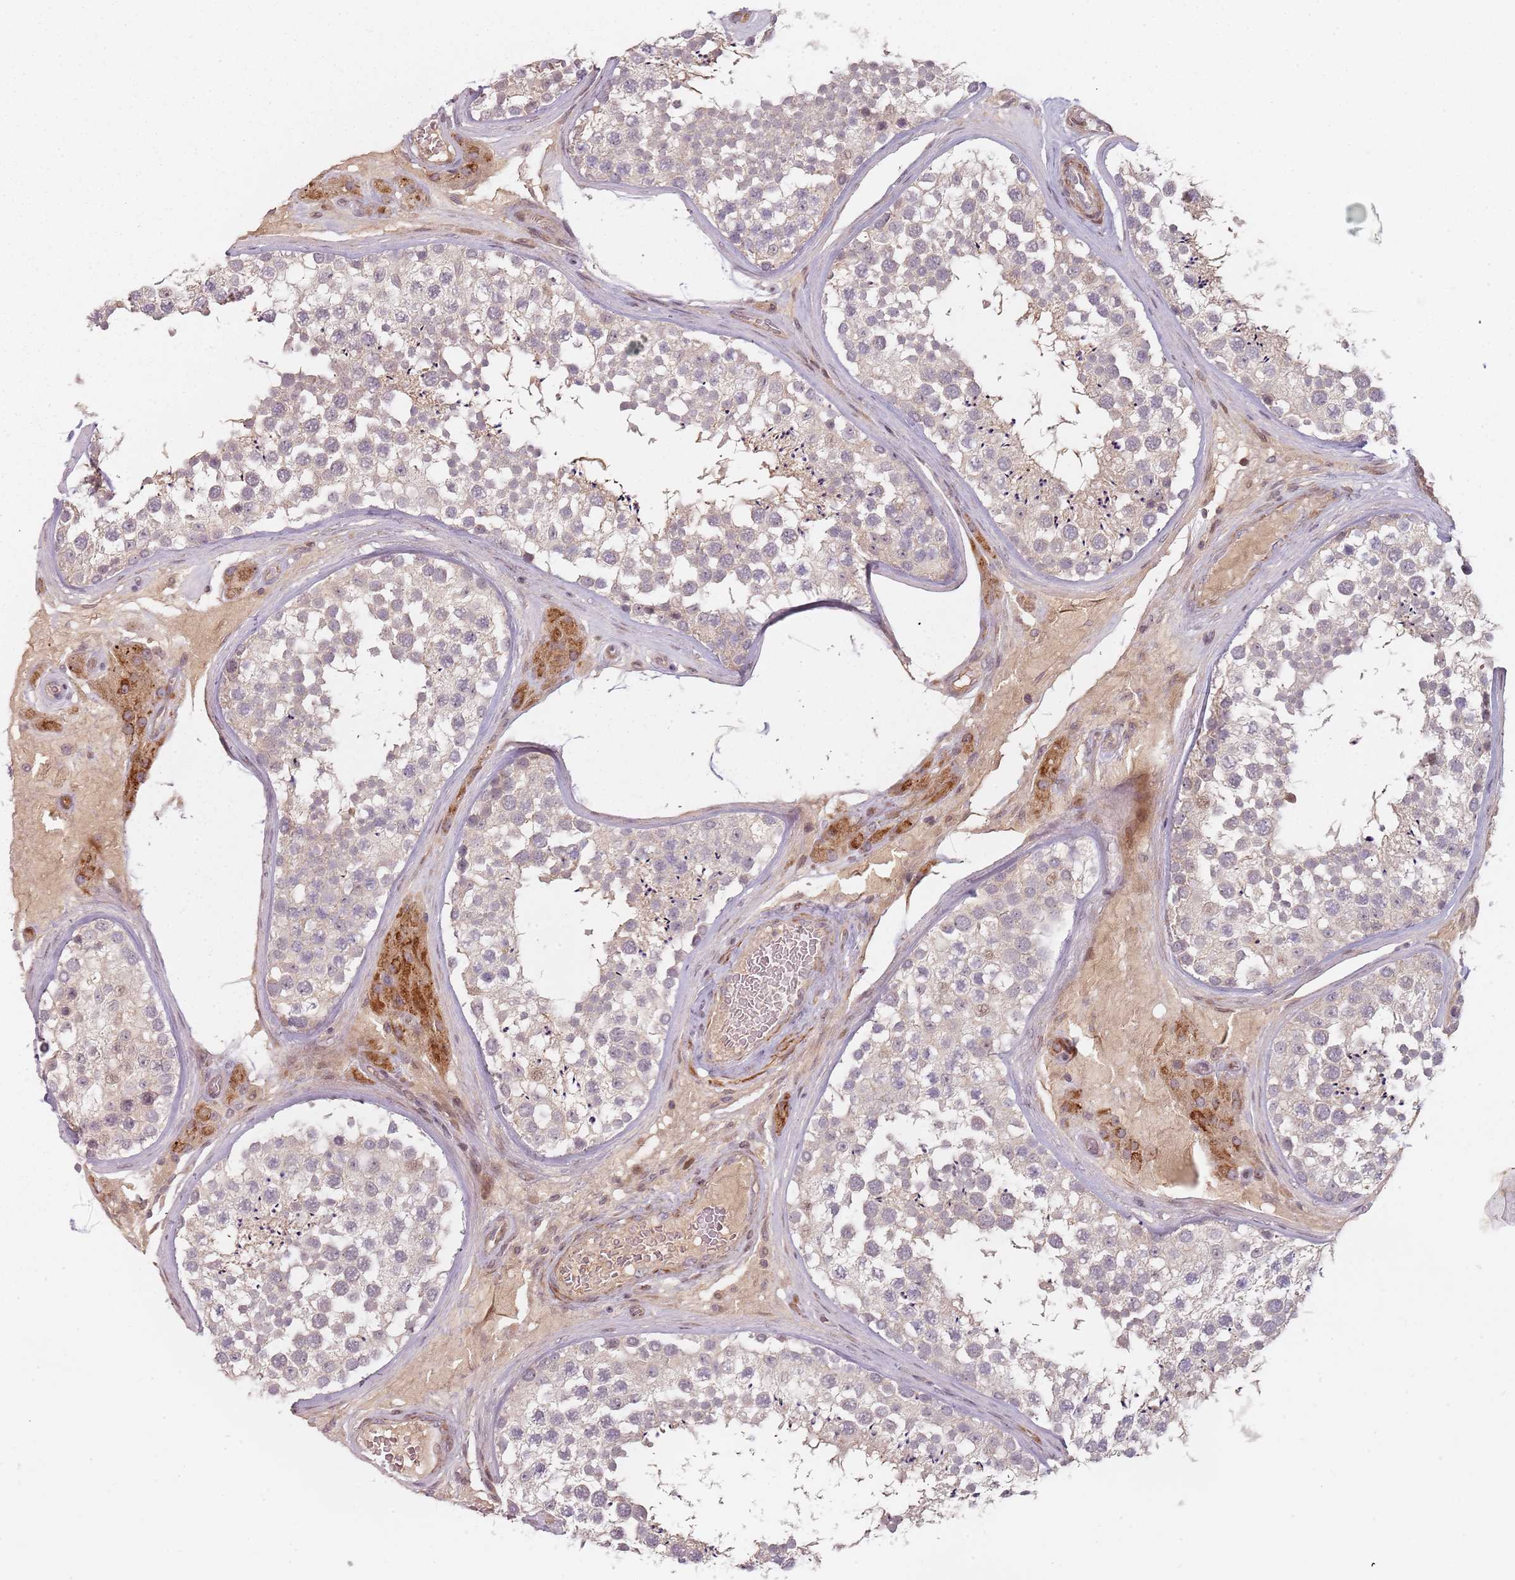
{"staining": {"intensity": "negative", "quantity": "none", "location": "none"}, "tissue": "testis", "cell_type": "Cells in seminiferous ducts", "image_type": "normal", "snomed": [{"axis": "morphology", "description": "Normal tissue, NOS"}, {"axis": "topography", "description": "Testis"}], "caption": "Cells in seminiferous ducts are negative for protein expression in normal human testis. The staining was performed using DAB to visualize the protein expression in brown, while the nuclei were stained in blue with hematoxylin (Magnification: 20x).", "gene": "RPS6KA2", "patient": {"sex": "male", "age": 46}}